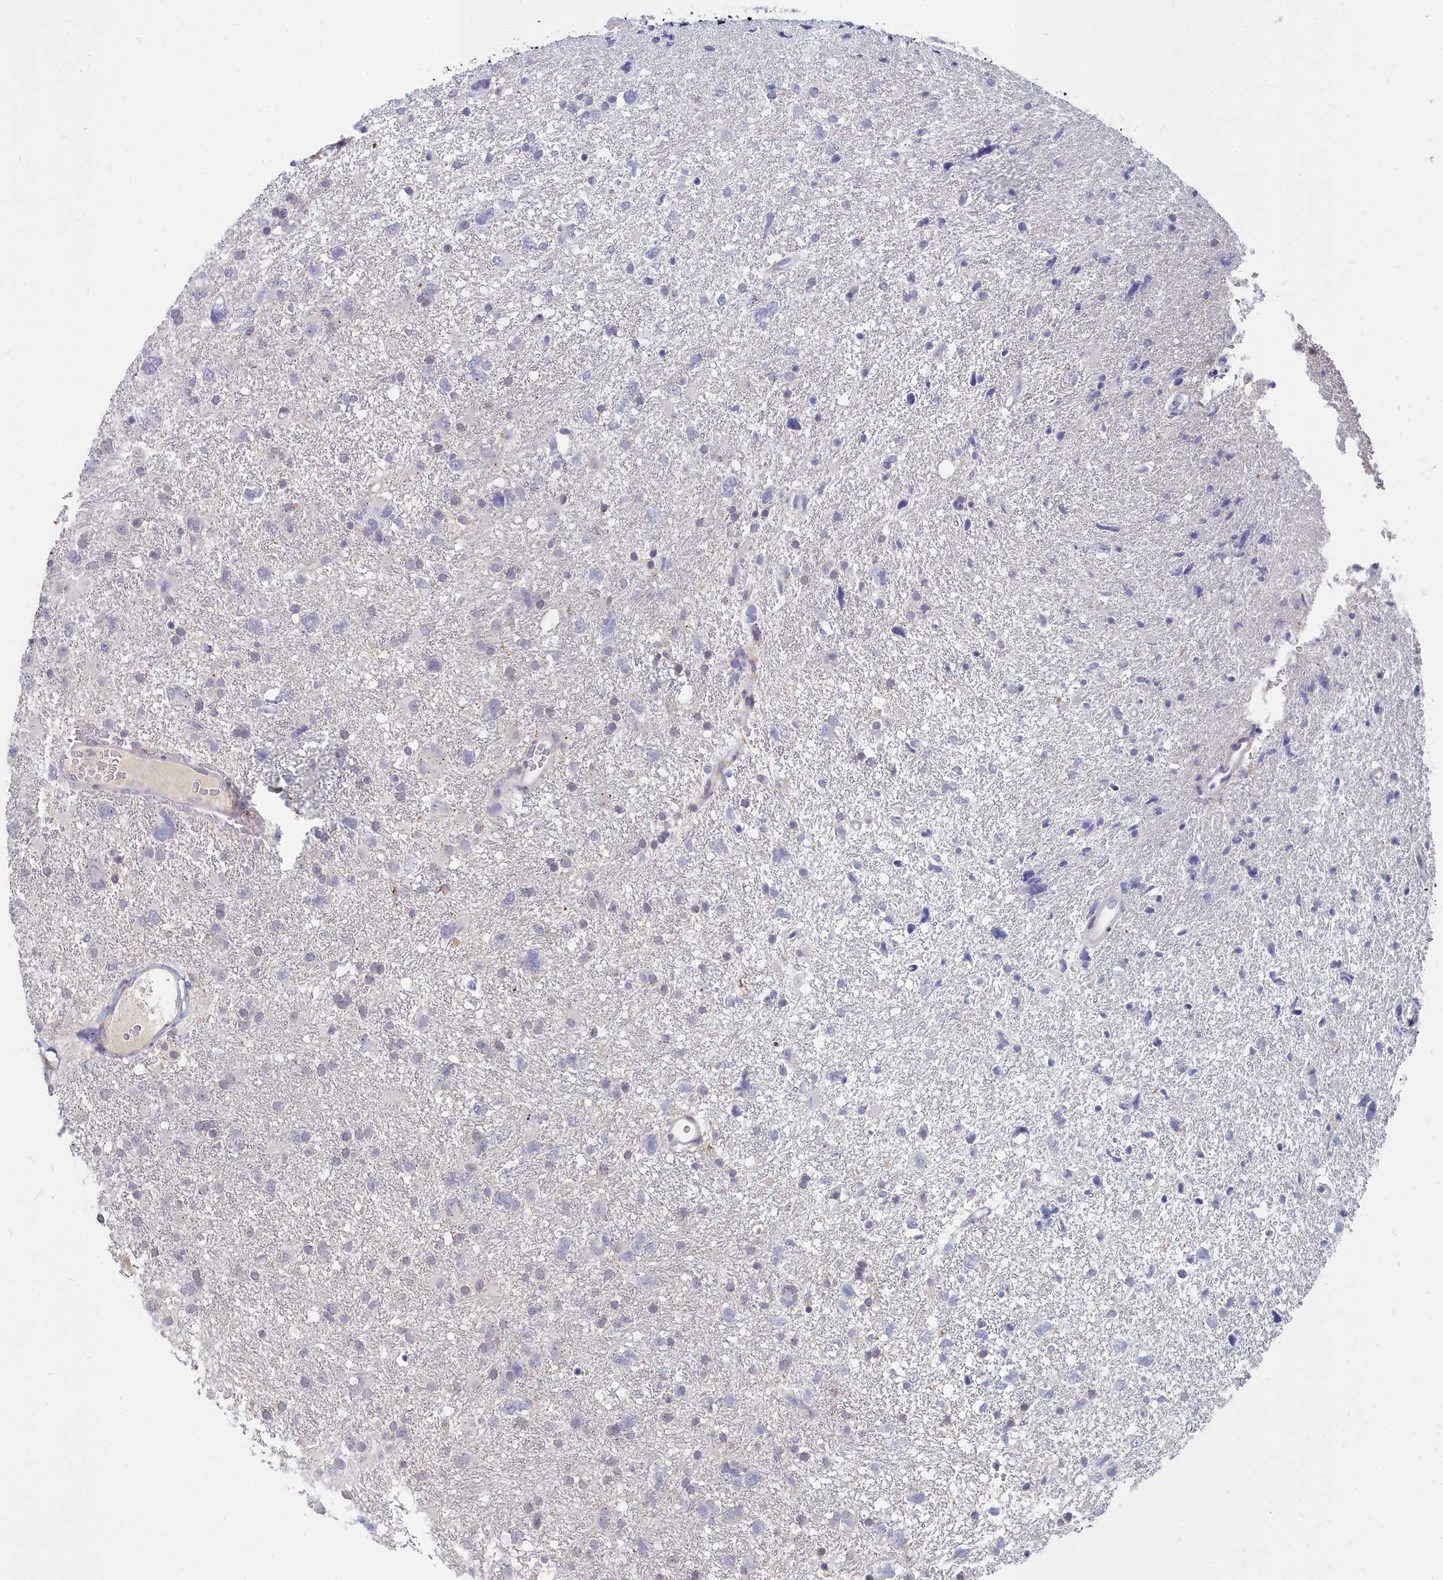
{"staining": {"intensity": "negative", "quantity": "none", "location": "none"}, "tissue": "glioma", "cell_type": "Tumor cells", "image_type": "cancer", "snomed": [{"axis": "morphology", "description": "Glioma, malignant, High grade"}, {"axis": "topography", "description": "Brain"}], "caption": "There is no significant positivity in tumor cells of malignant glioma (high-grade).", "gene": "NOXA1", "patient": {"sex": "male", "age": 61}}